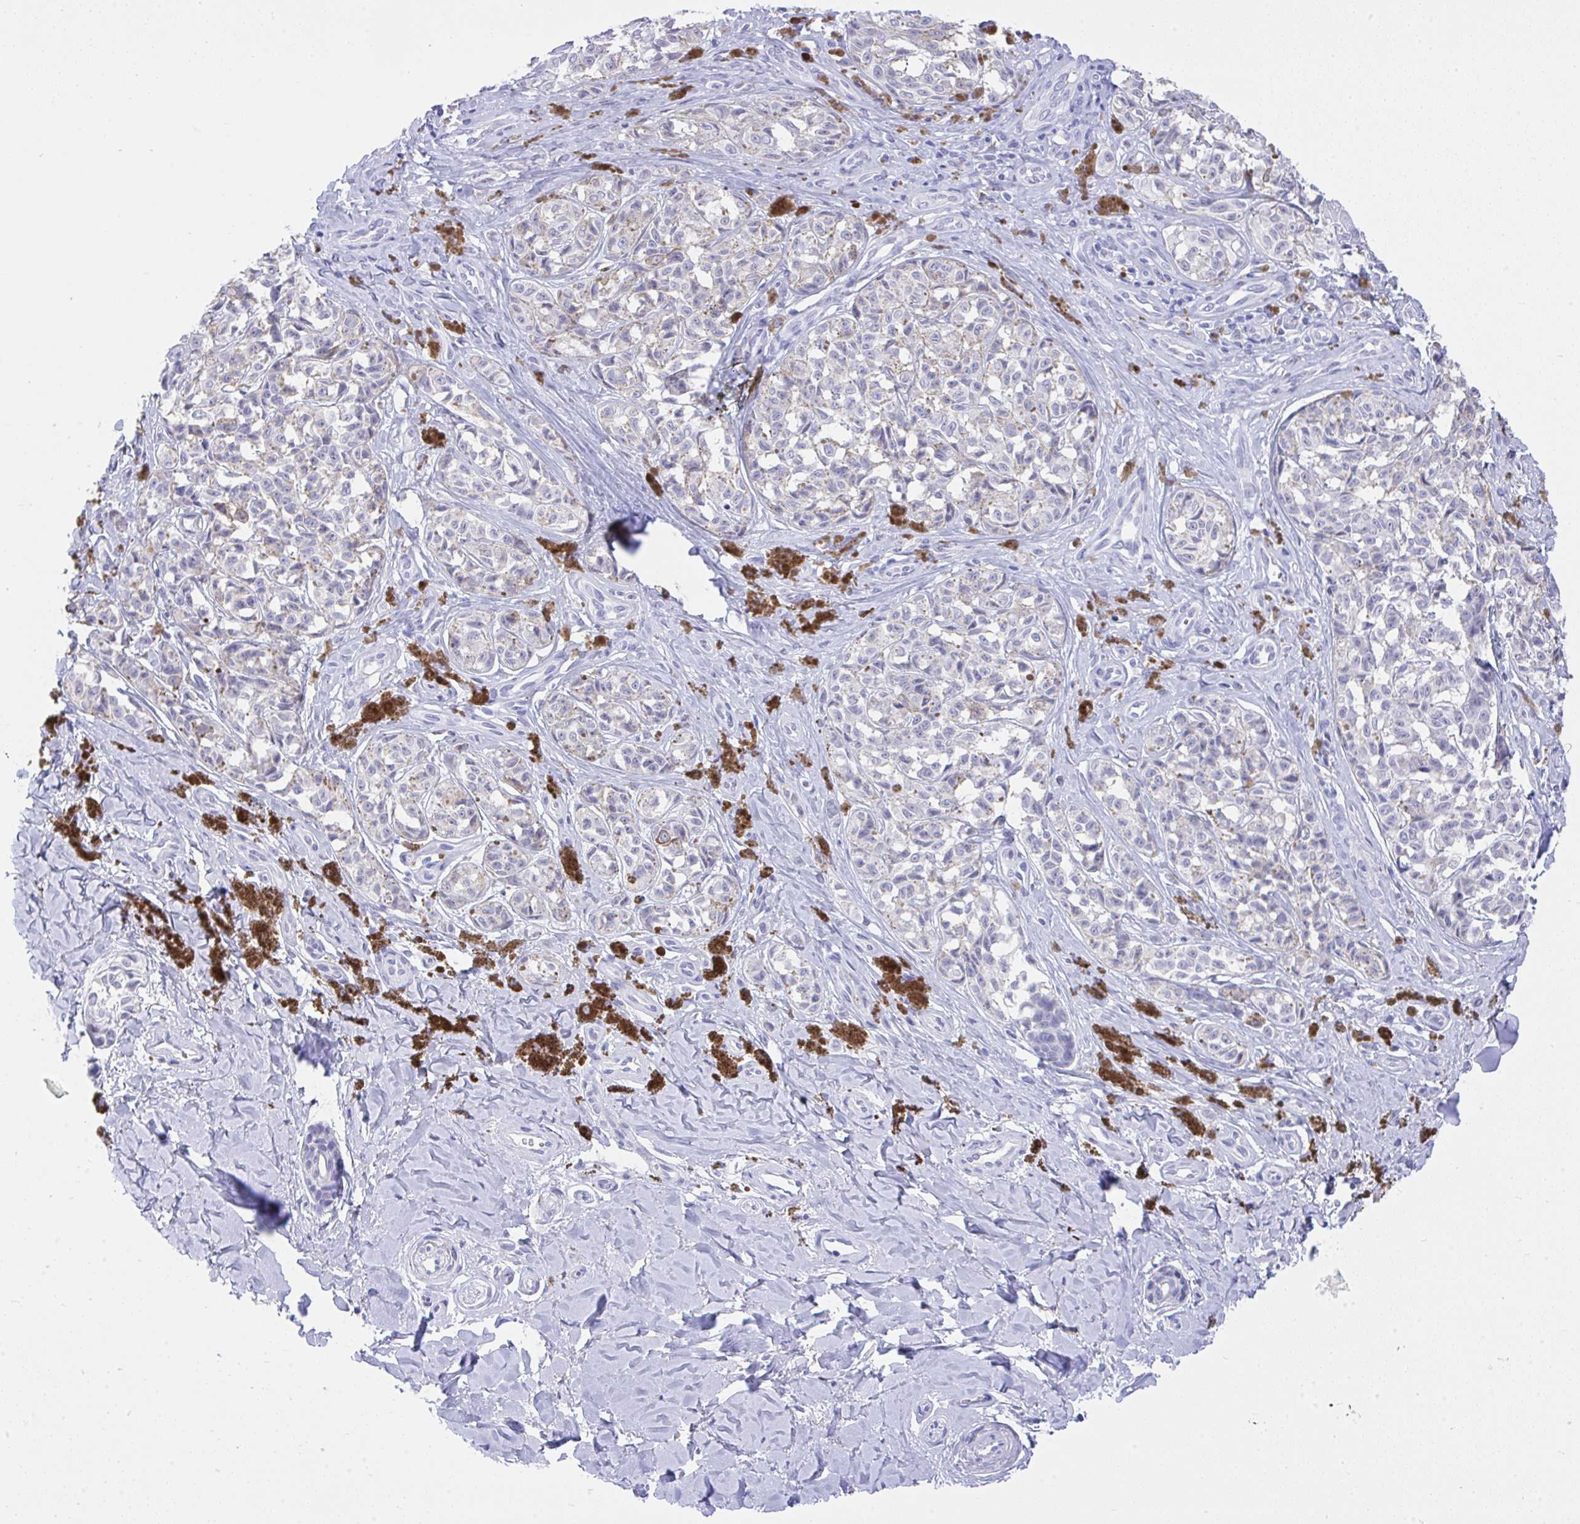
{"staining": {"intensity": "negative", "quantity": "none", "location": "none"}, "tissue": "melanoma", "cell_type": "Tumor cells", "image_type": "cancer", "snomed": [{"axis": "morphology", "description": "Malignant melanoma, NOS"}, {"axis": "topography", "description": "Skin"}], "caption": "Melanoma stained for a protein using IHC shows no staining tumor cells.", "gene": "MS4A12", "patient": {"sex": "female", "age": 65}}